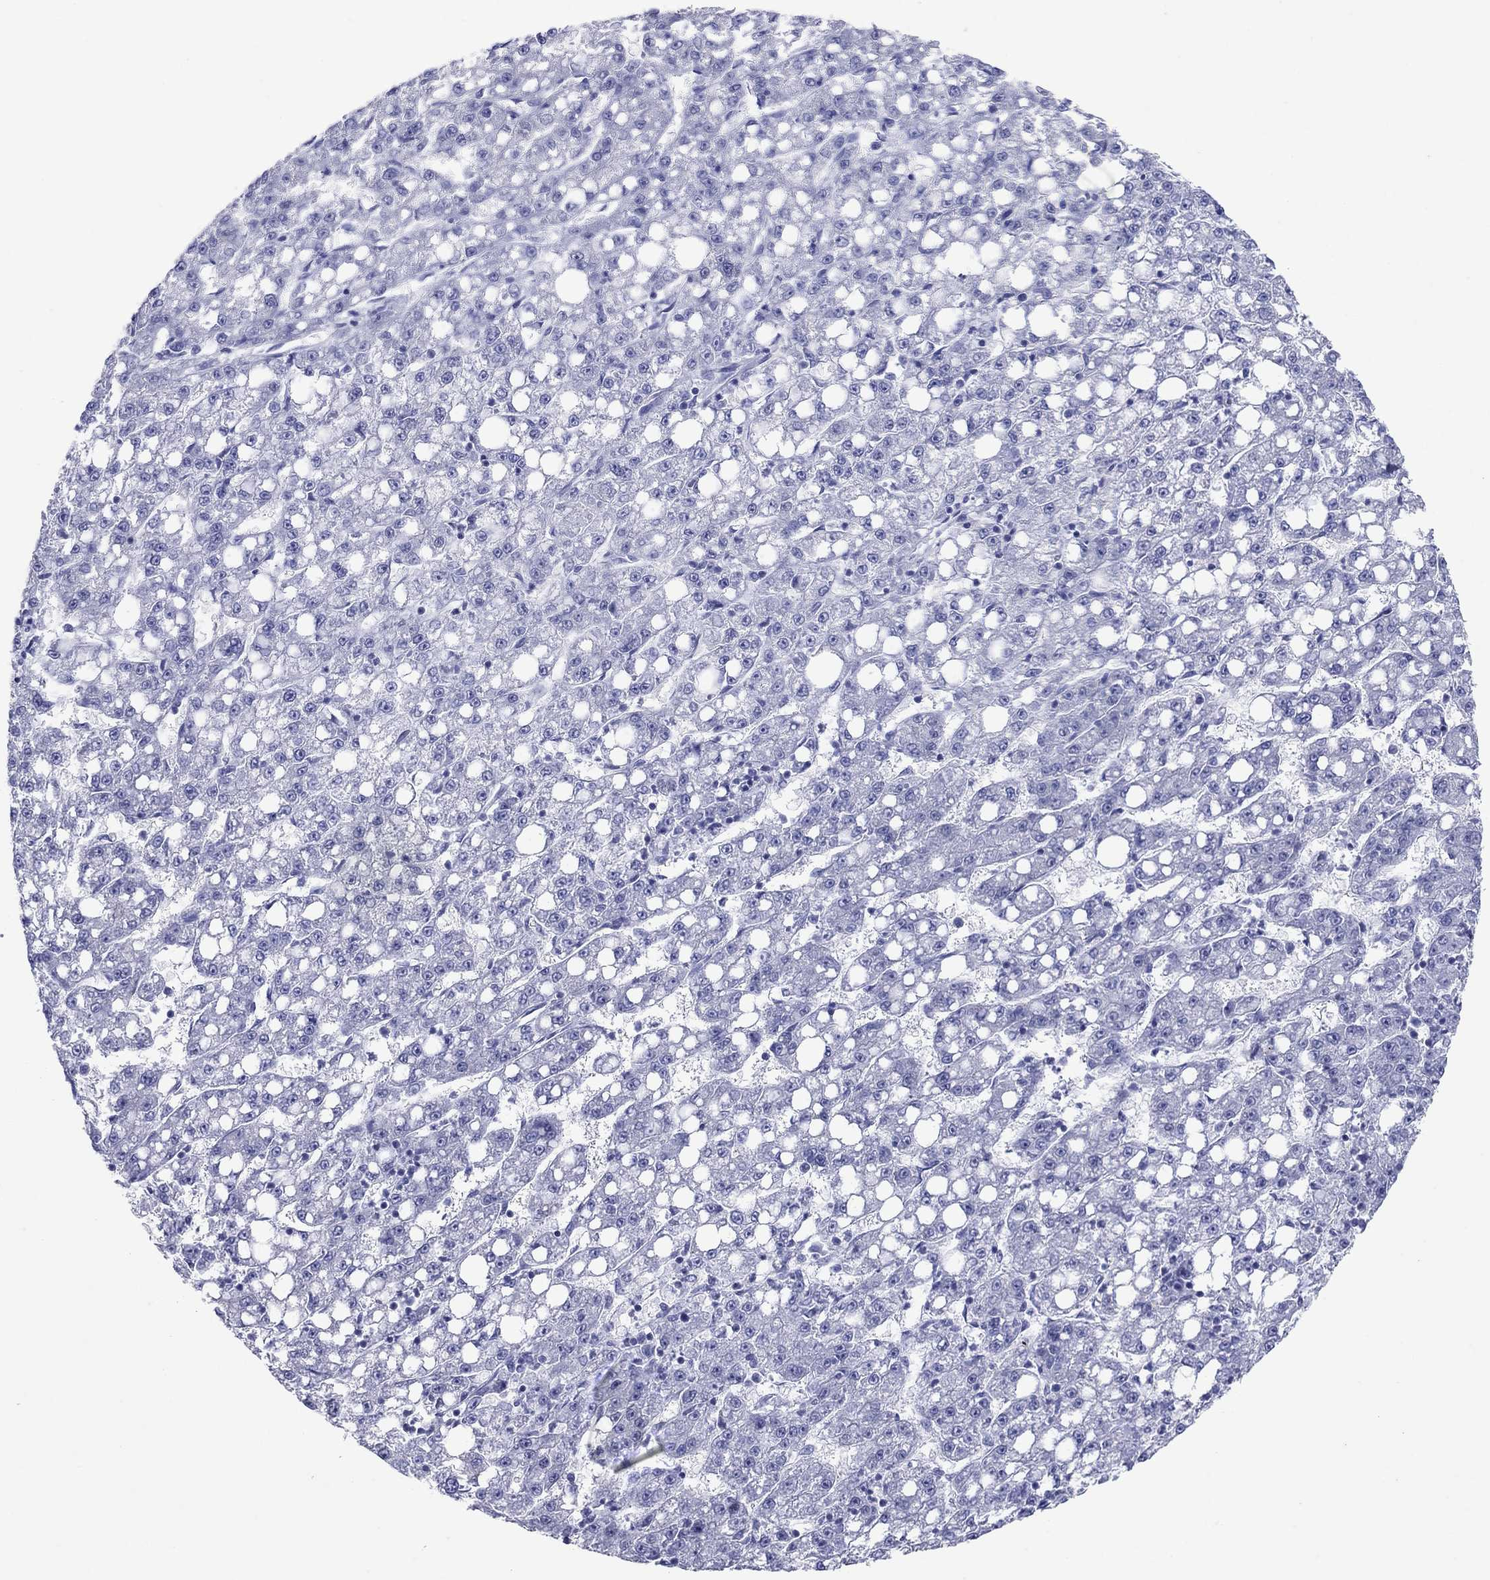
{"staining": {"intensity": "negative", "quantity": "none", "location": "none"}, "tissue": "liver cancer", "cell_type": "Tumor cells", "image_type": "cancer", "snomed": [{"axis": "morphology", "description": "Carcinoma, Hepatocellular, NOS"}, {"axis": "topography", "description": "Liver"}], "caption": "This is a micrograph of immunohistochemistry staining of hepatocellular carcinoma (liver), which shows no positivity in tumor cells.", "gene": "ATP4A", "patient": {"sex": "female", "age": 65}}